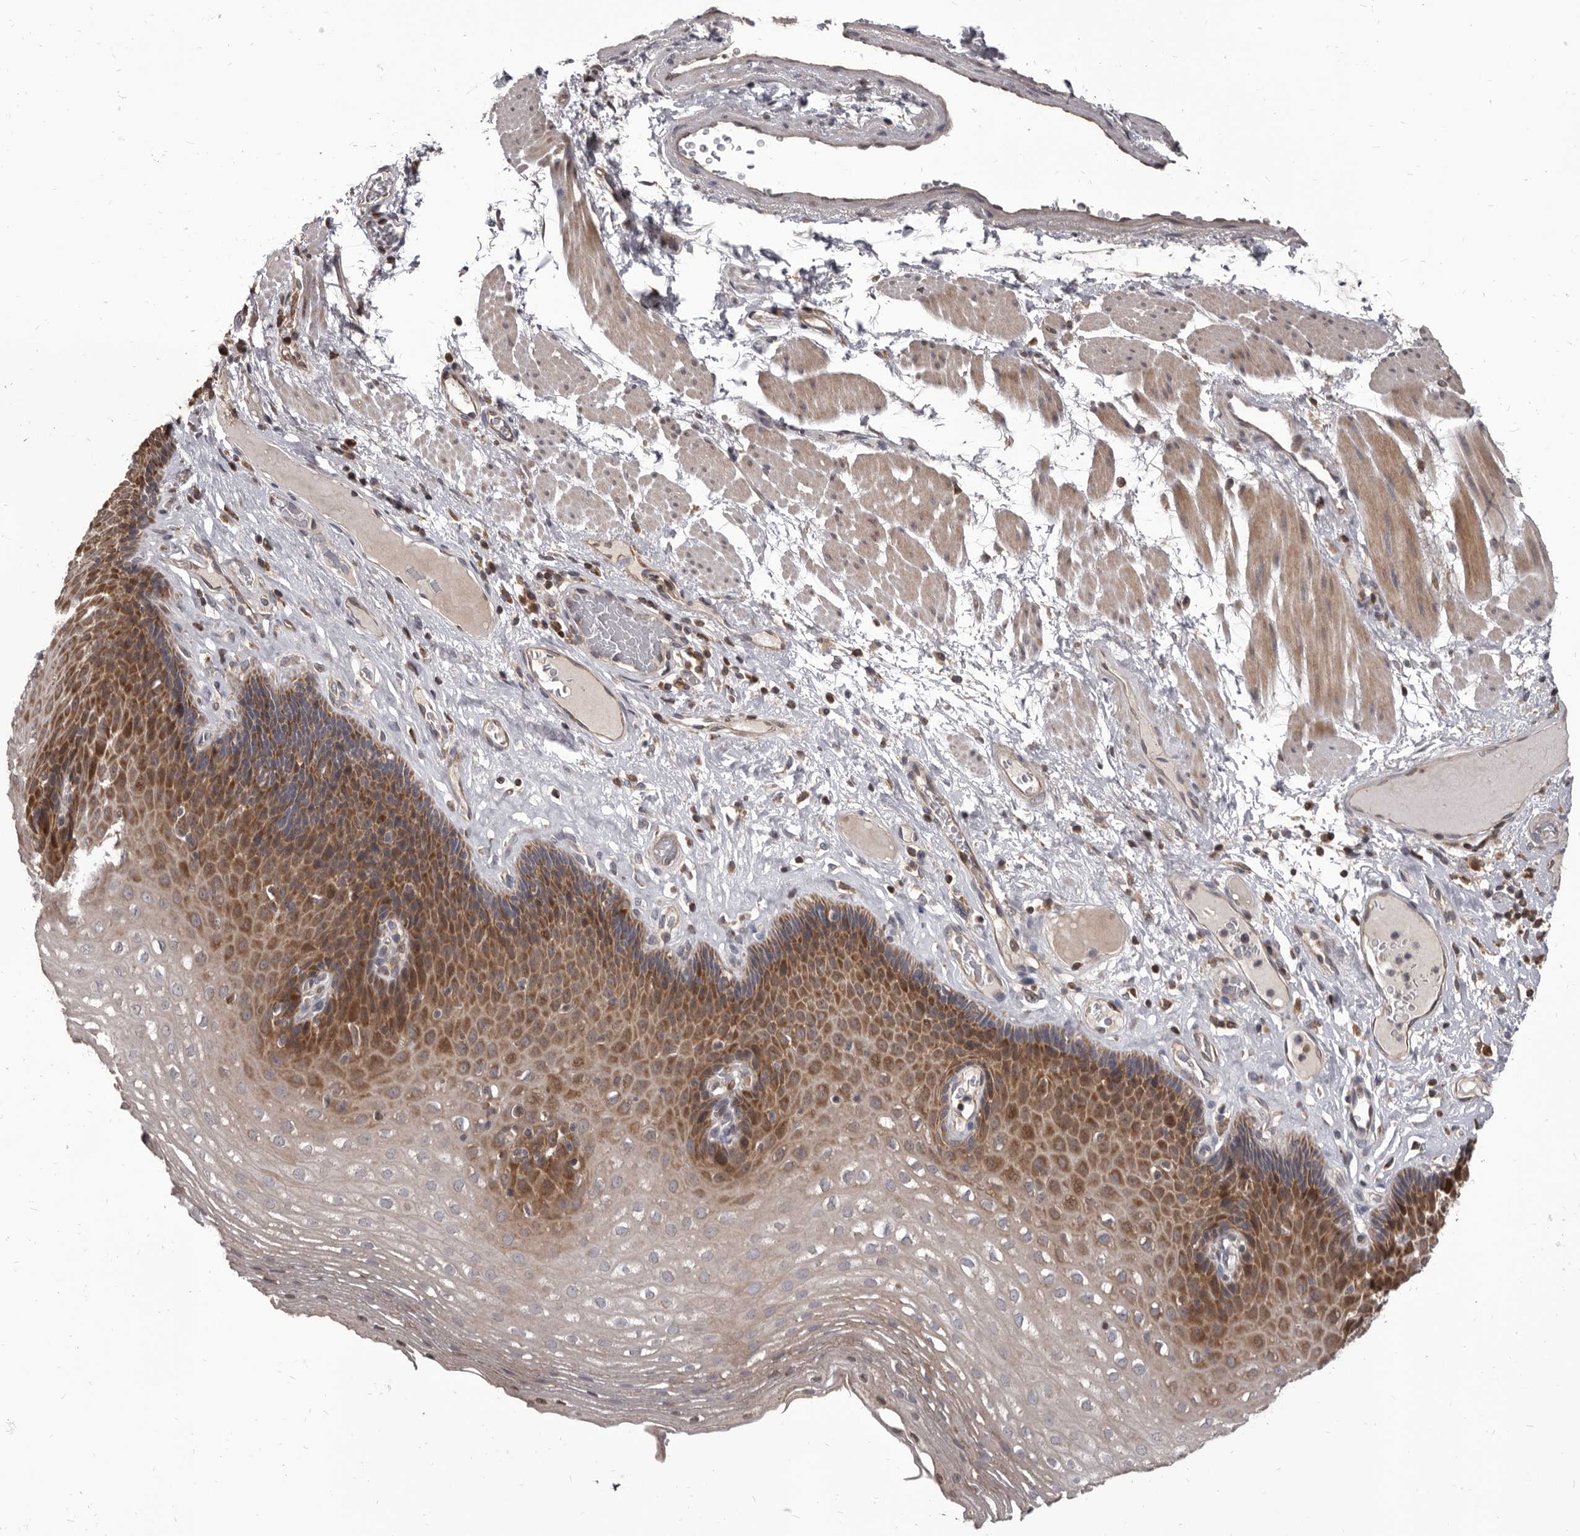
{"staining": {"intensity": "moderate", "quantity": ">75%", "location": "cytoplasmic/membranous"}, "tissue": "esophagus", "cell_type": "Squamous epithelial cells", "image_type": "normal", "snomed": [{"axis": "morphology", "description": "Normal tissue, NOS"}, {"axis": "topography", "description": "Esophagus"}], "caption": "IHC staining of normal esophagus, which shows medium levels of moderate cytoplasmic/membranous expression in about >75% of squamous epithelial cells indicating moderate cytoplasmic/membranous protein positivity. The staining was performed using DAB (brown) for protein detection and nuclei were counterstained in hematoxylin (blue).", "gene": "MAP3K14", "patient": {"sex": "female", "age": 66}}